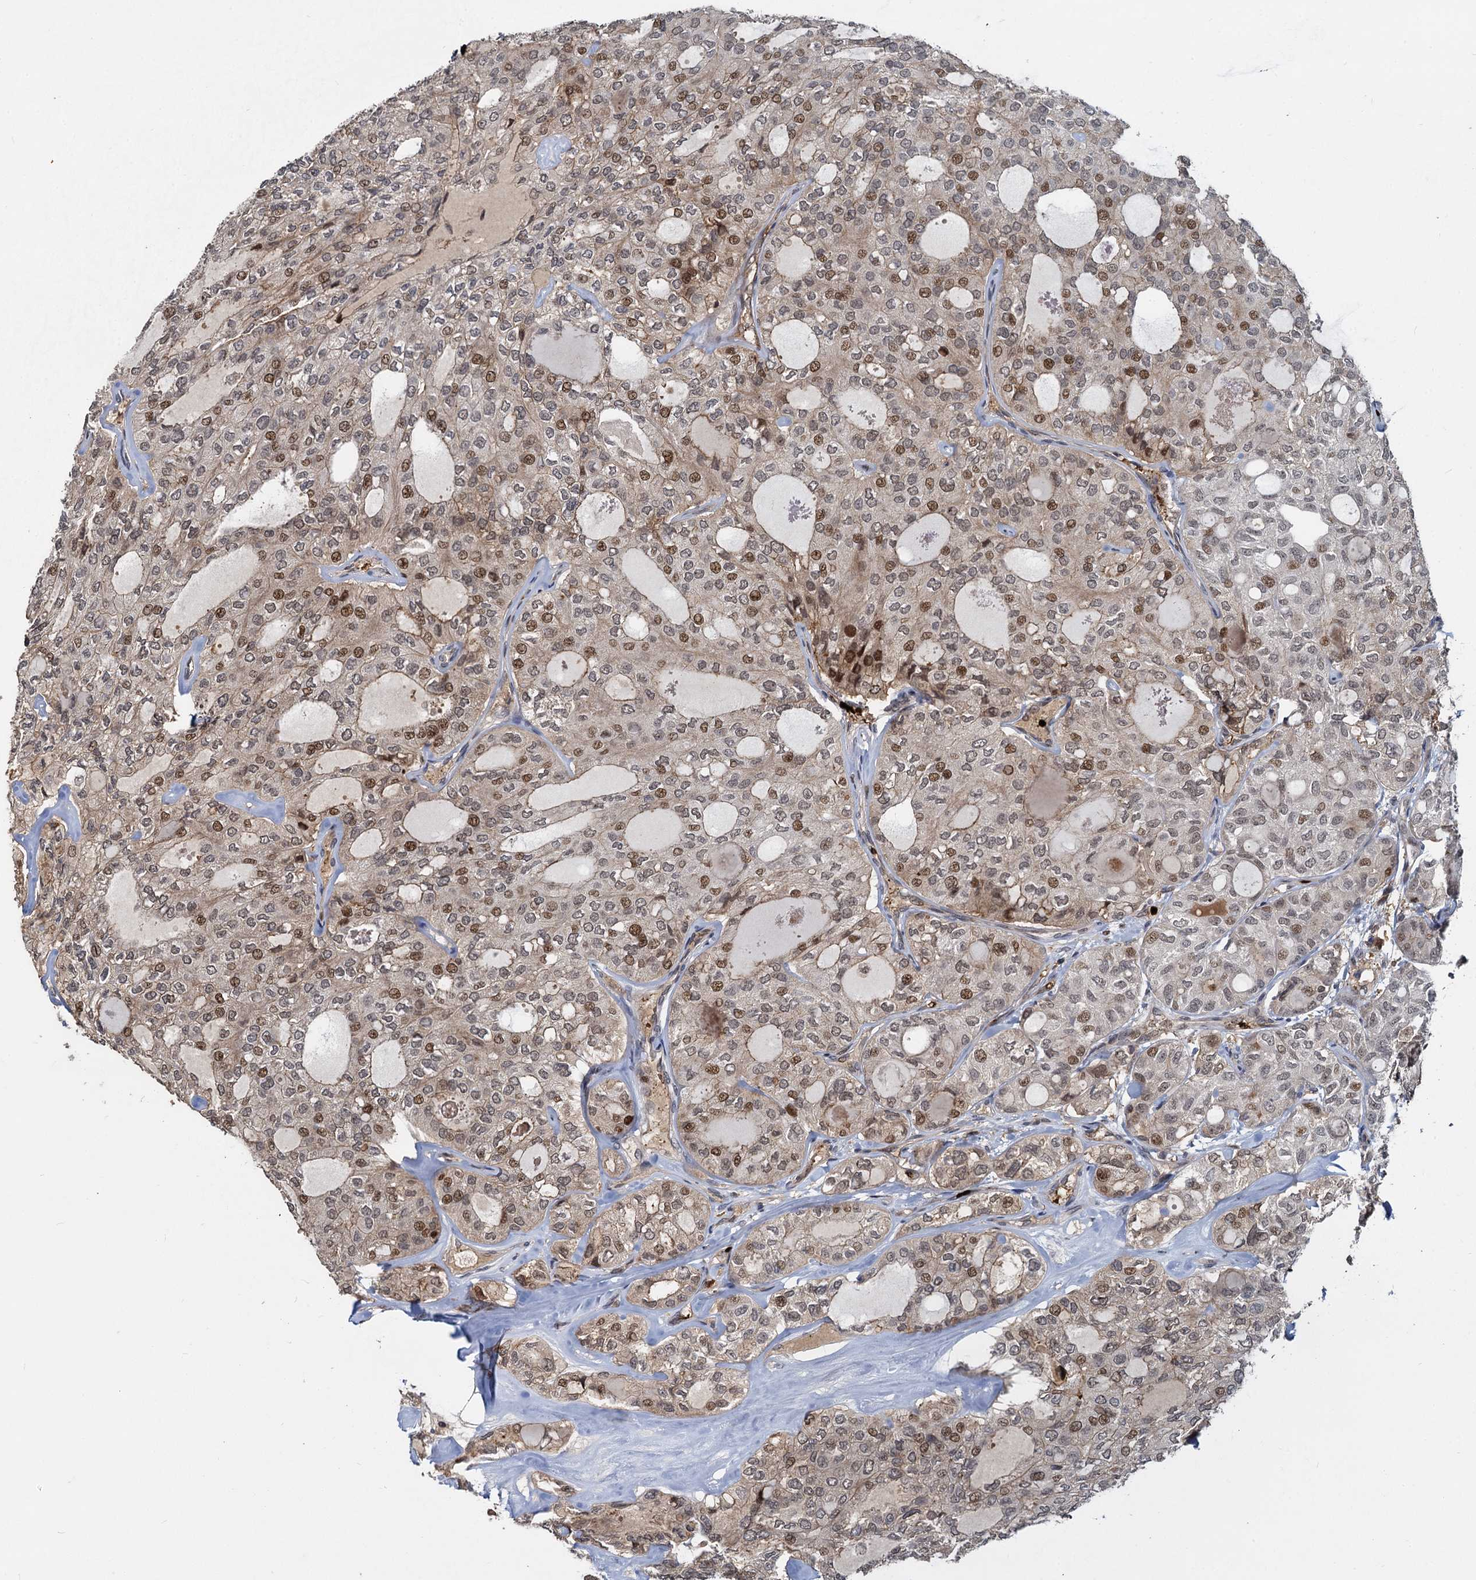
{"staining": {"intensity": "moderate", "quantity": "25%-75%", "location": "nuclear"}, "tissue": "thyroid cancer", "cell_type": "Tumor cells", "image_type": "cancer", "snomed": [{"axis": "morphology", "description": "Follicular adenoma carcinoma, NOS"}, {"axis": "topography", "description": "Thyroid gland"}], "caption": "Immunohistochemical staining of thyroid cancer (follicular adenoma carcinoma) displays moderate nuclear protein positivity in about 25%-75% of tumor cells.", "gene": "FANCI", "patient": {"sex": "male", "age": 75}}